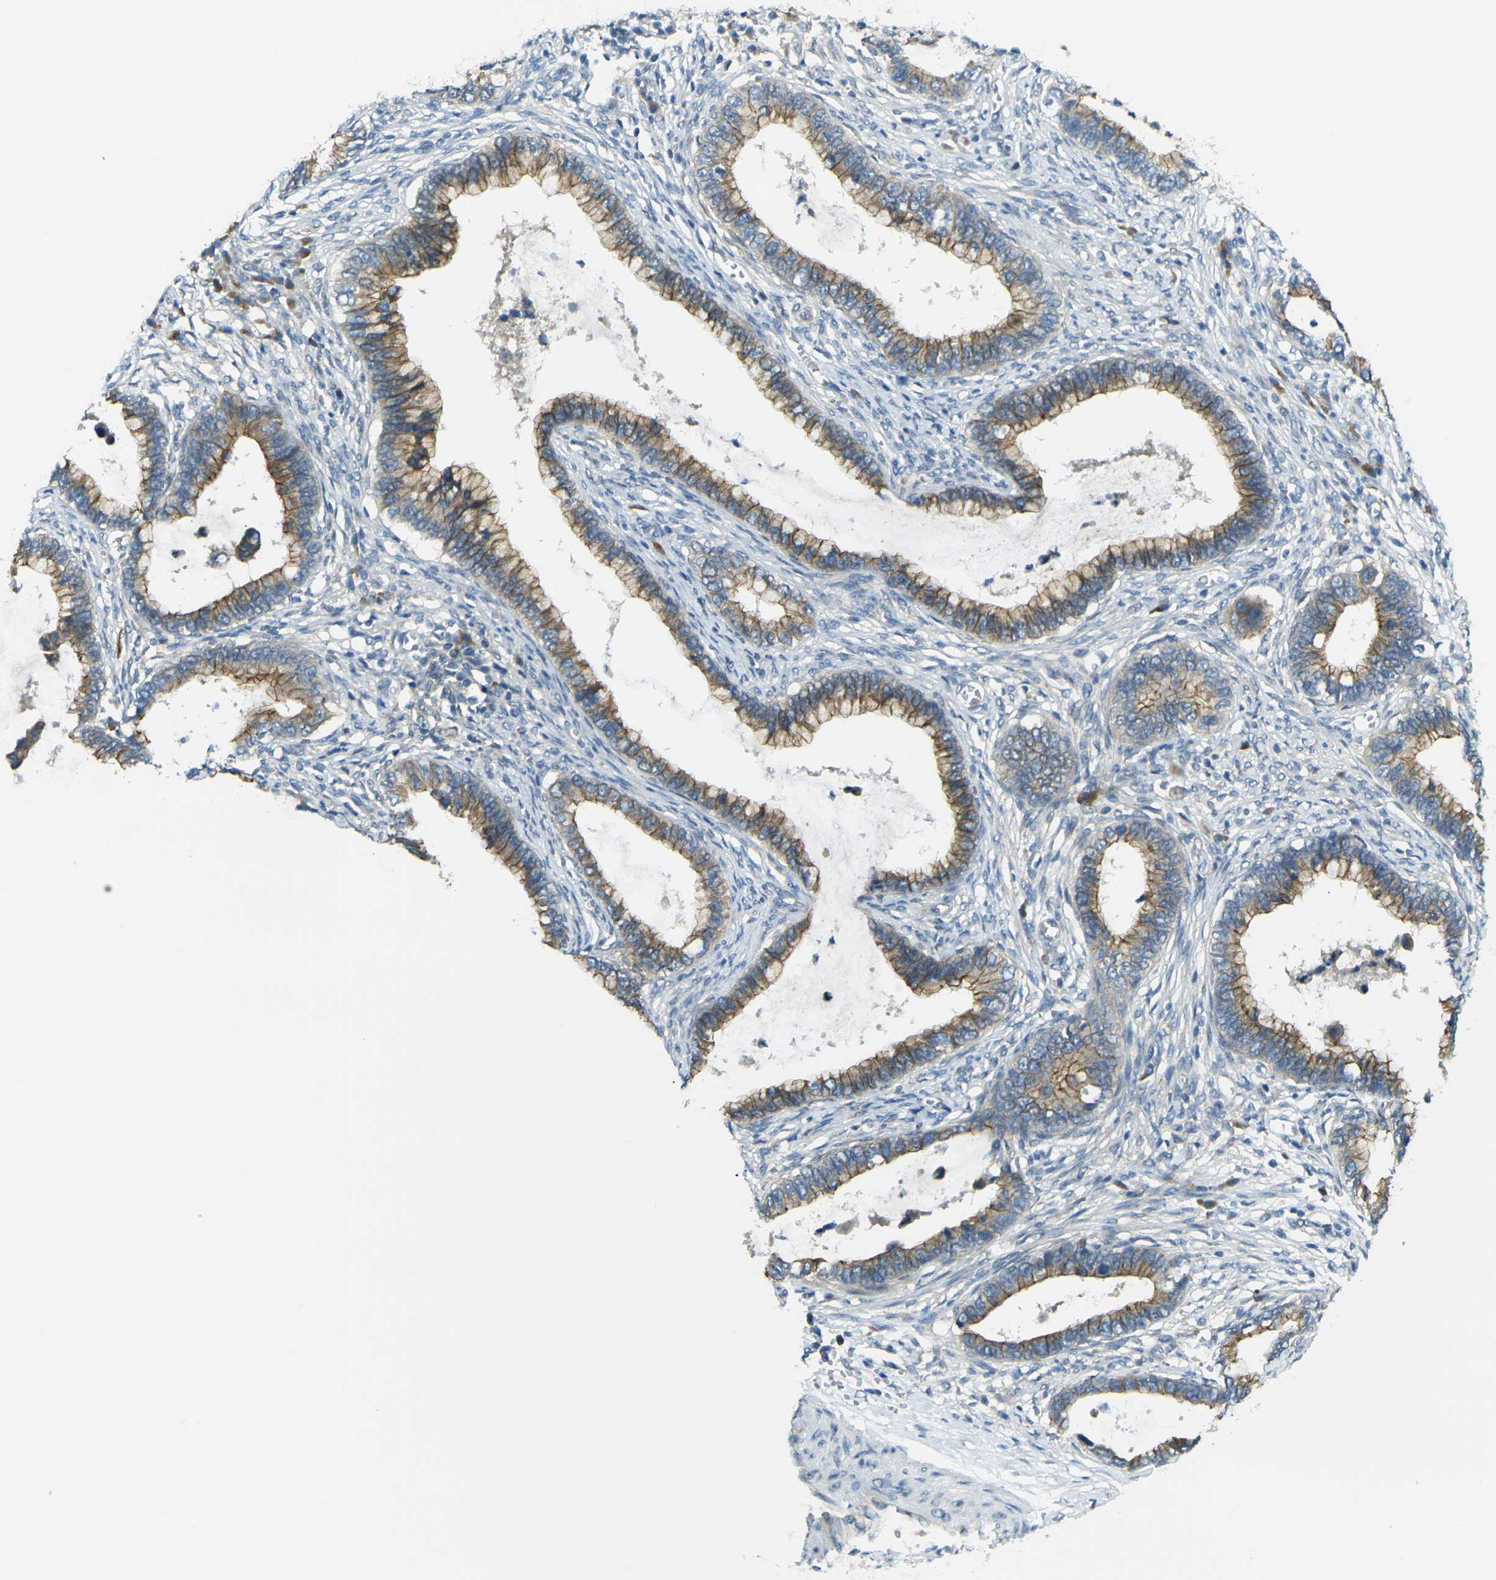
{"staining": {"intensity": "moderate", "quantity": ">75%", "location": "cytoplasmic/membranous"}, "tissue": "cervical cancer", "cell_type": "Tumor cells", "image_type": "cancer", "snomed": [{"axis": "morphology", "description": "Adenocarcinoma, NOS"}, {"axis": "topography", "description": "Cervix"}], "caption": "This histopathology image reveals adenocarcinoma (cervical) stained with immunohistochemistry (IHC) to label a protein in brown. The cytoplasmic/membranous of tumor cells show moderate positivity for the protein. Nuclei are counter-stained blue.", "gene": "RHBDD1", "patient": {"sex": "female", "age": 44}}